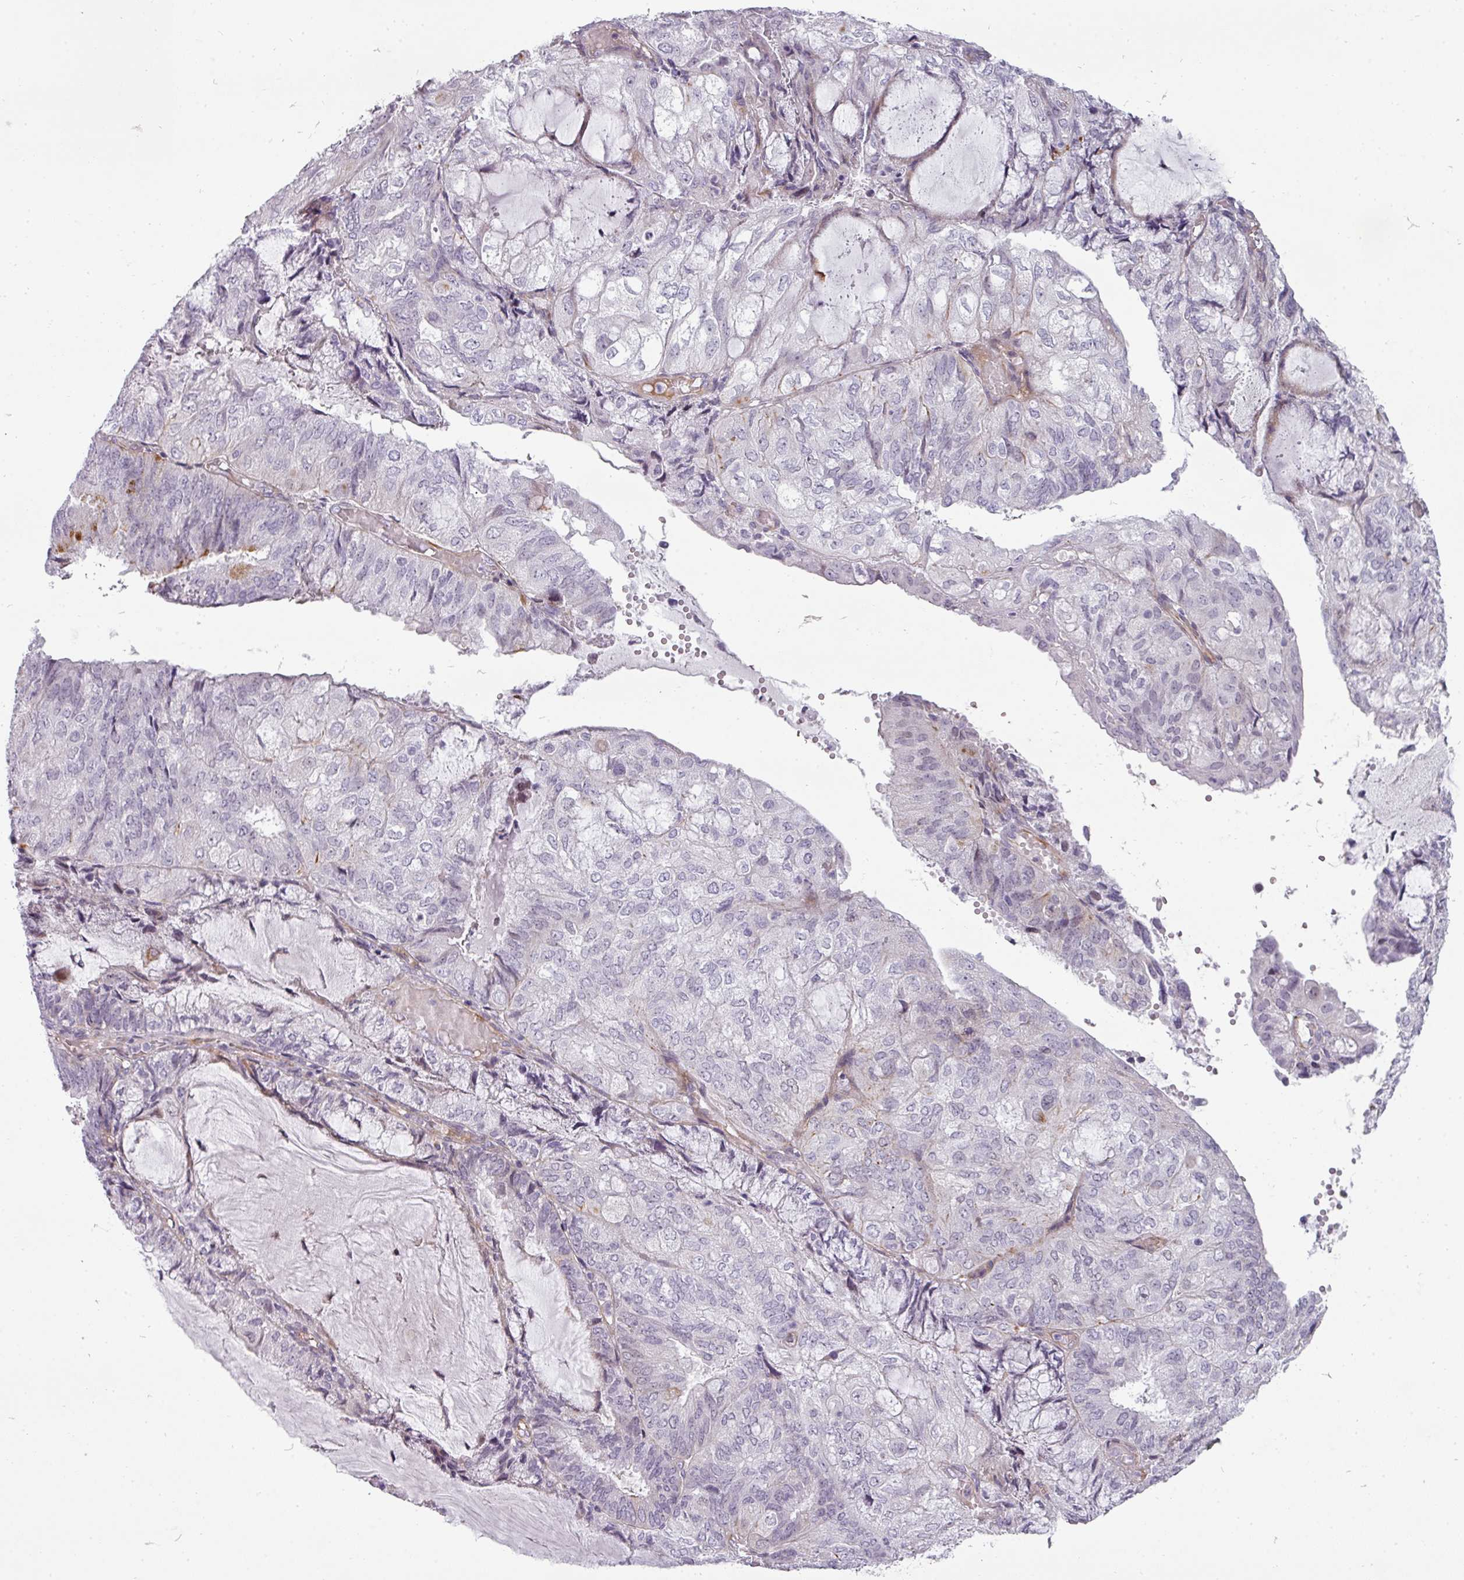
{"staining": {"intensity": "negative", "quantity": "none", "location": "none"}, "tissue": "endometrial cancer", "cell_type": "Tumor cells", "image_type": "cancer", "snomed": [{"axis": "morphology", "description": "Adenocarcinoma, NOS"}, {"axis": "topography", "description": "Endometrium"}], "caption": "There is no significant positivity in tumor cells of endometrial cancer. (DAB (3,3'-diaminobenzidine) immunohistochemistry (IHC) visualized using brightfield microscopy, high magnification).", "gene": "CHRDL1", "patient": {"sex": "female", "age": 81}}